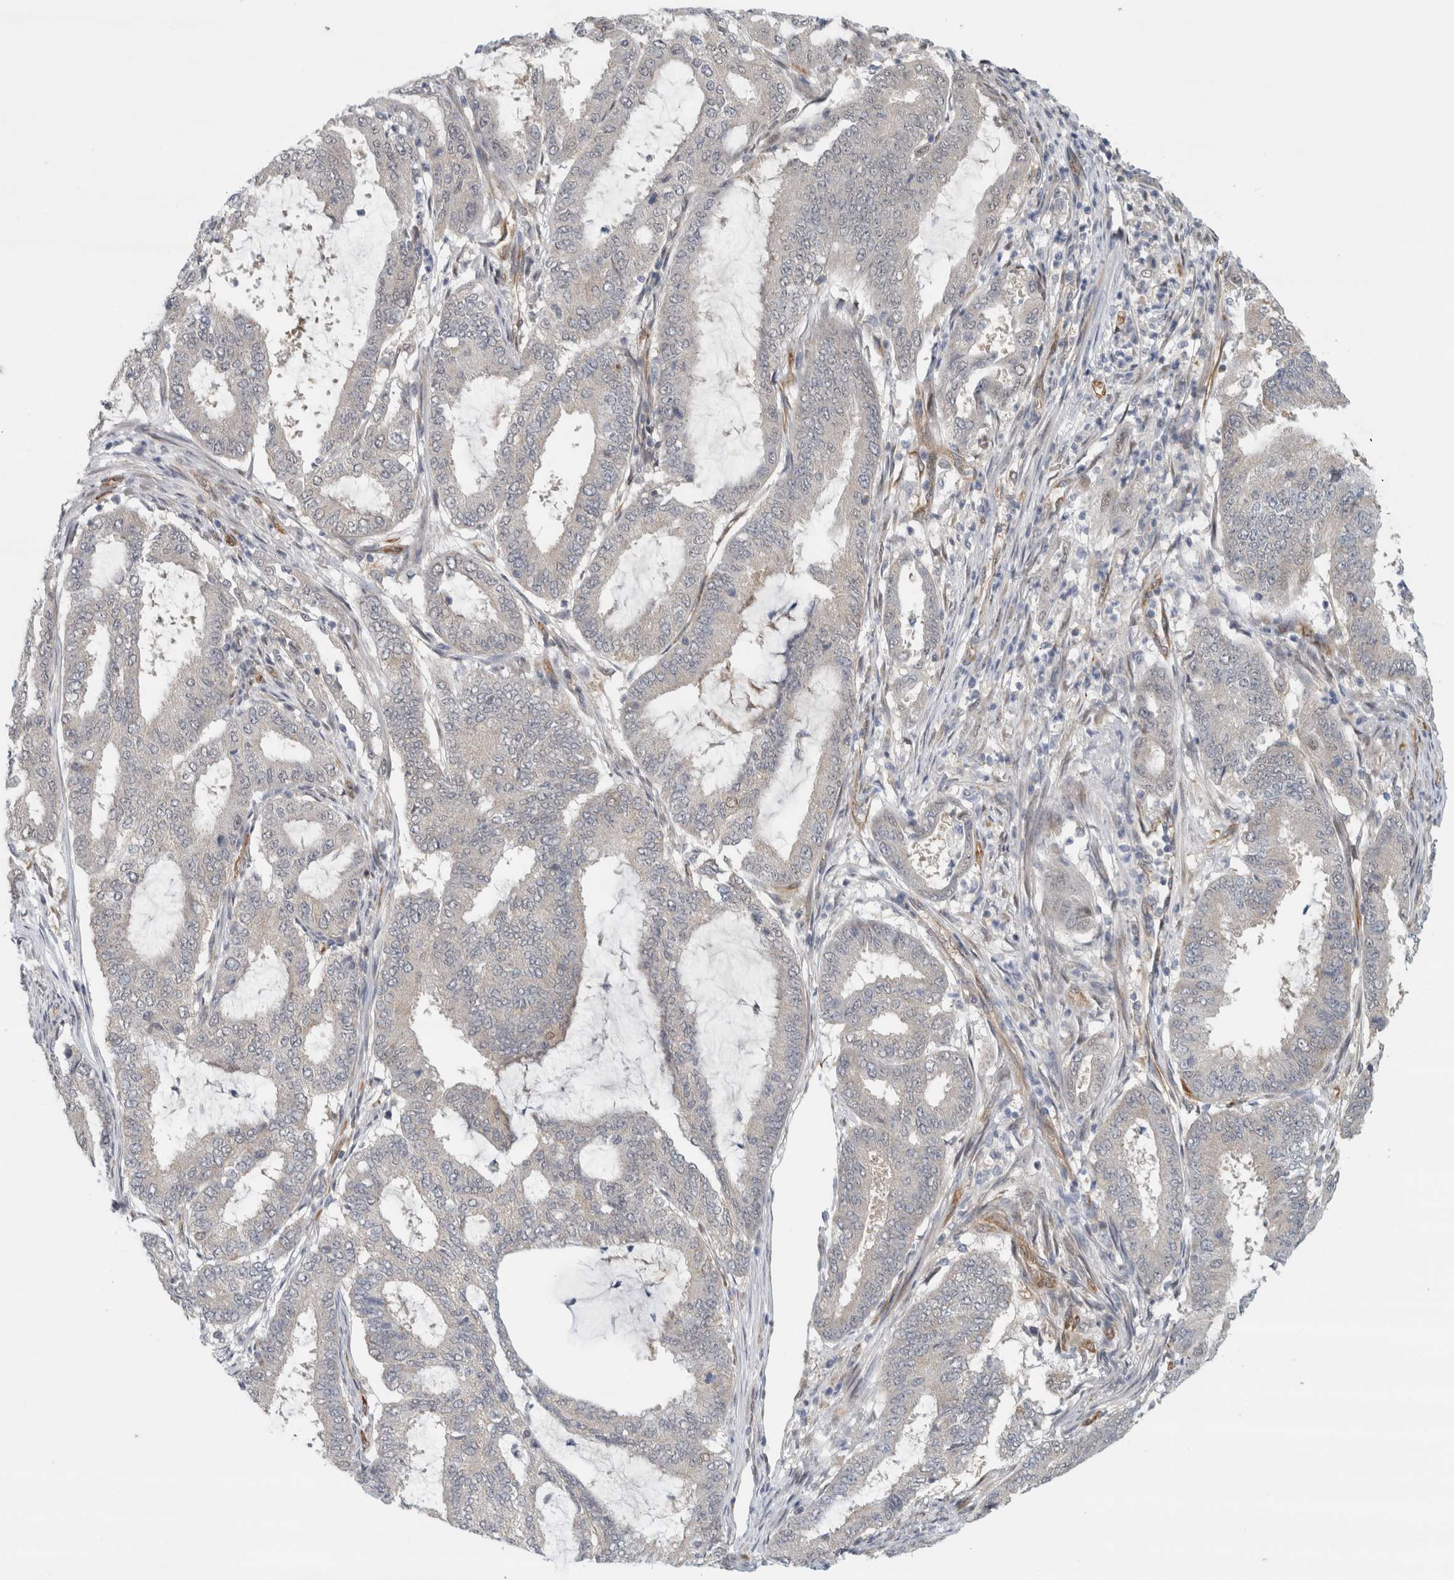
{"staining": {"intensity": "negative", "quantity": "none", "location": "none"}, "tissue": "endometrial cancer", "cell_type": "Tumor cells", "image_type": "cancer", "snomed": [{"axis": "morphology", "description": "Adenocarcinoma, NOS"}, {"axis": "topography", "description": "Endometrium"}], "caption": "Tumor cells are negative for brown protein staining in adenocarcinoma (endometrial). (DAB (3,3'-diaminobenzidine) IHC, high magnification).", "gene": "EIF4G3", "patient": {"sex": "female", "age": 51}}